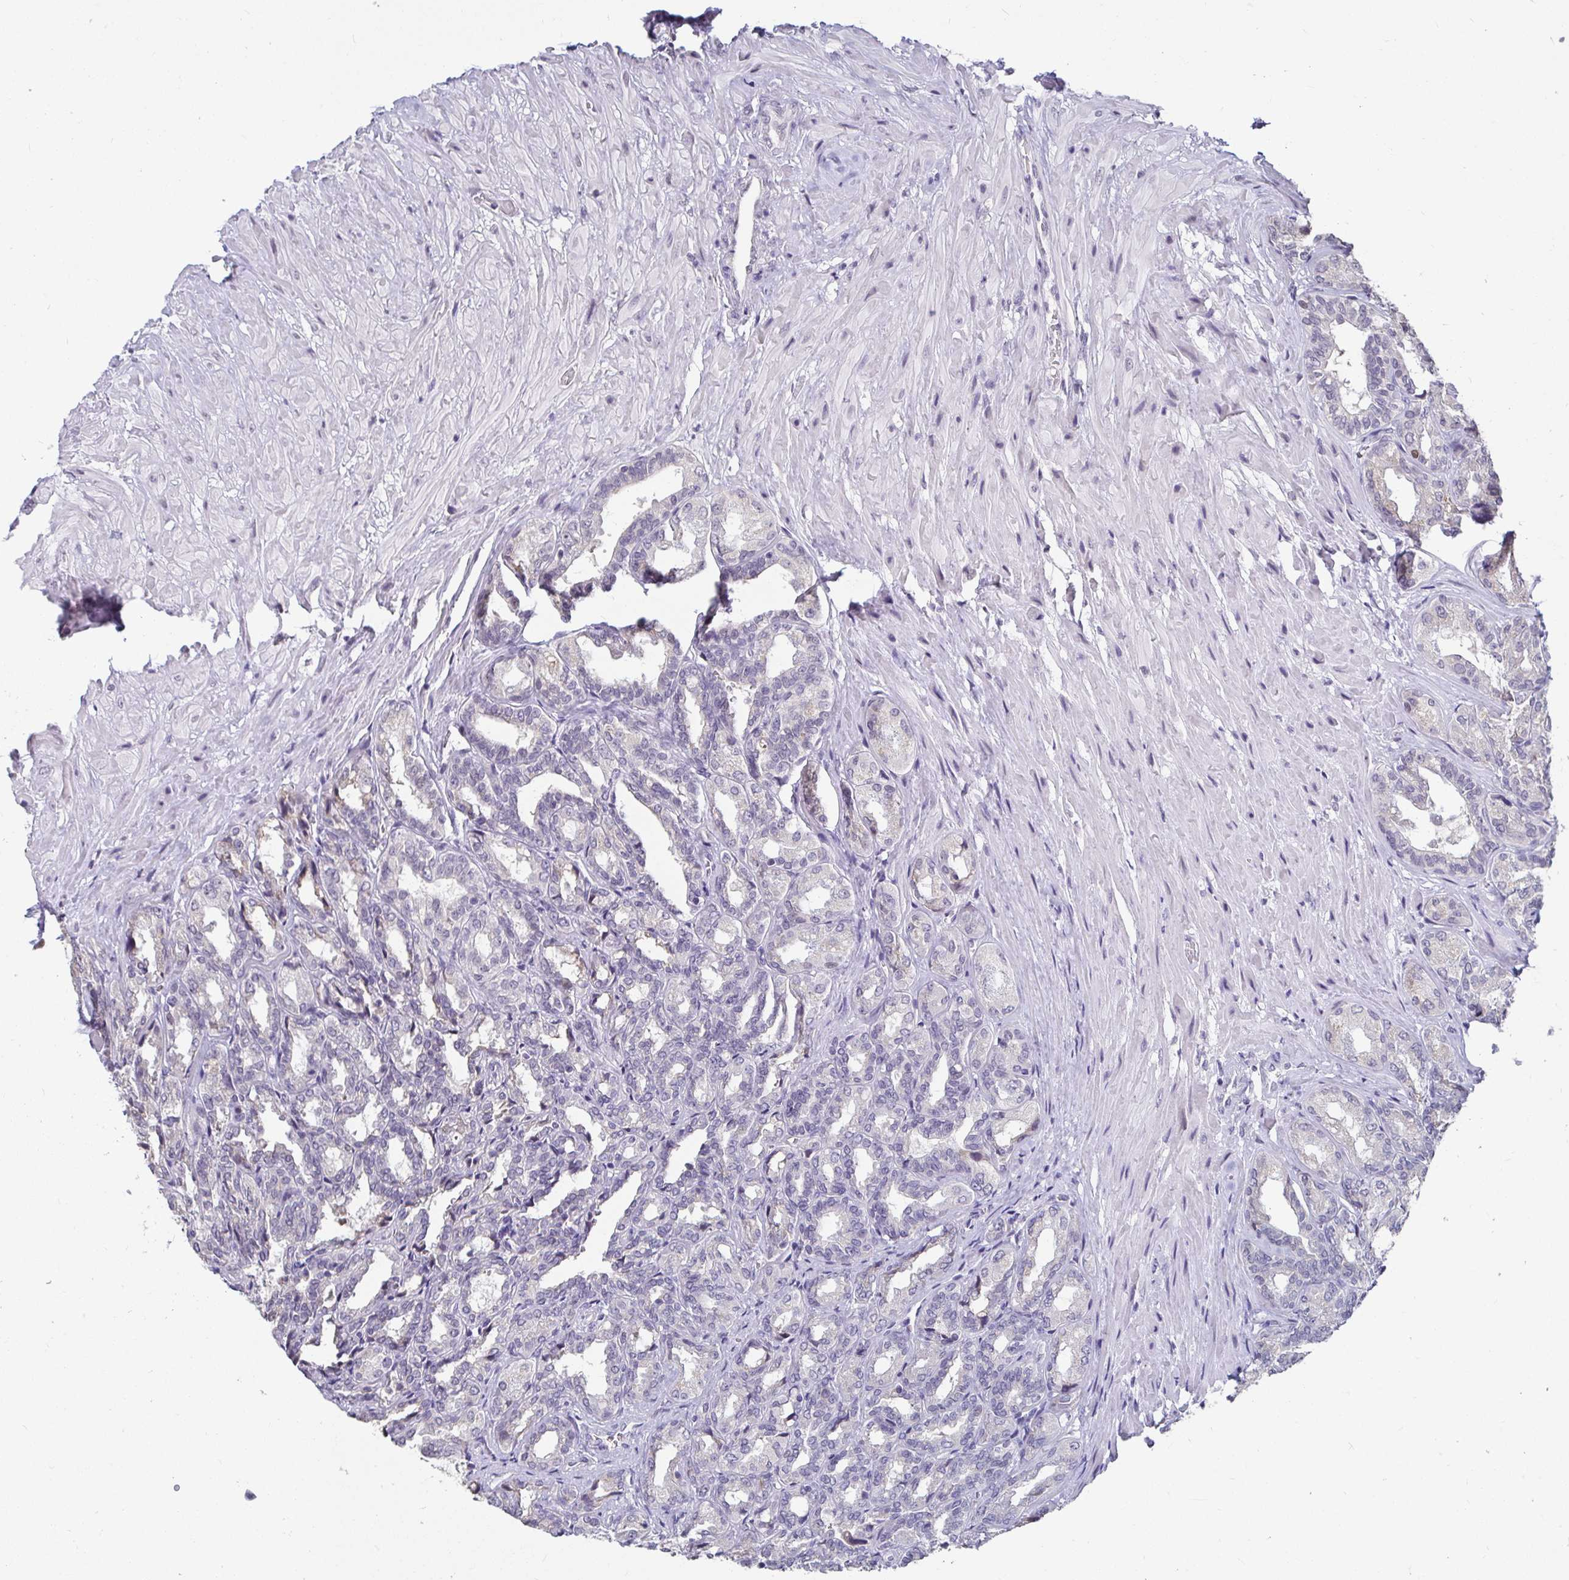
{"staining": {"intensity": "negative", "quantity": "none", "location": "none"}, "tissue": "seminal vesicle", "cell_type": "Glandular cells", "image_type": "normal", "snomed": [{"axis": "morphology", "description": "Normal tissue, NOS"}, {"axis": "topography", "description": "Seminal veicle"}], "caption": "The photomicrograph displays no significant positivity in glandular cells of seminal vesicle.", "gene": "ANLN", "patient": {"sex": "male", "age": 68}}